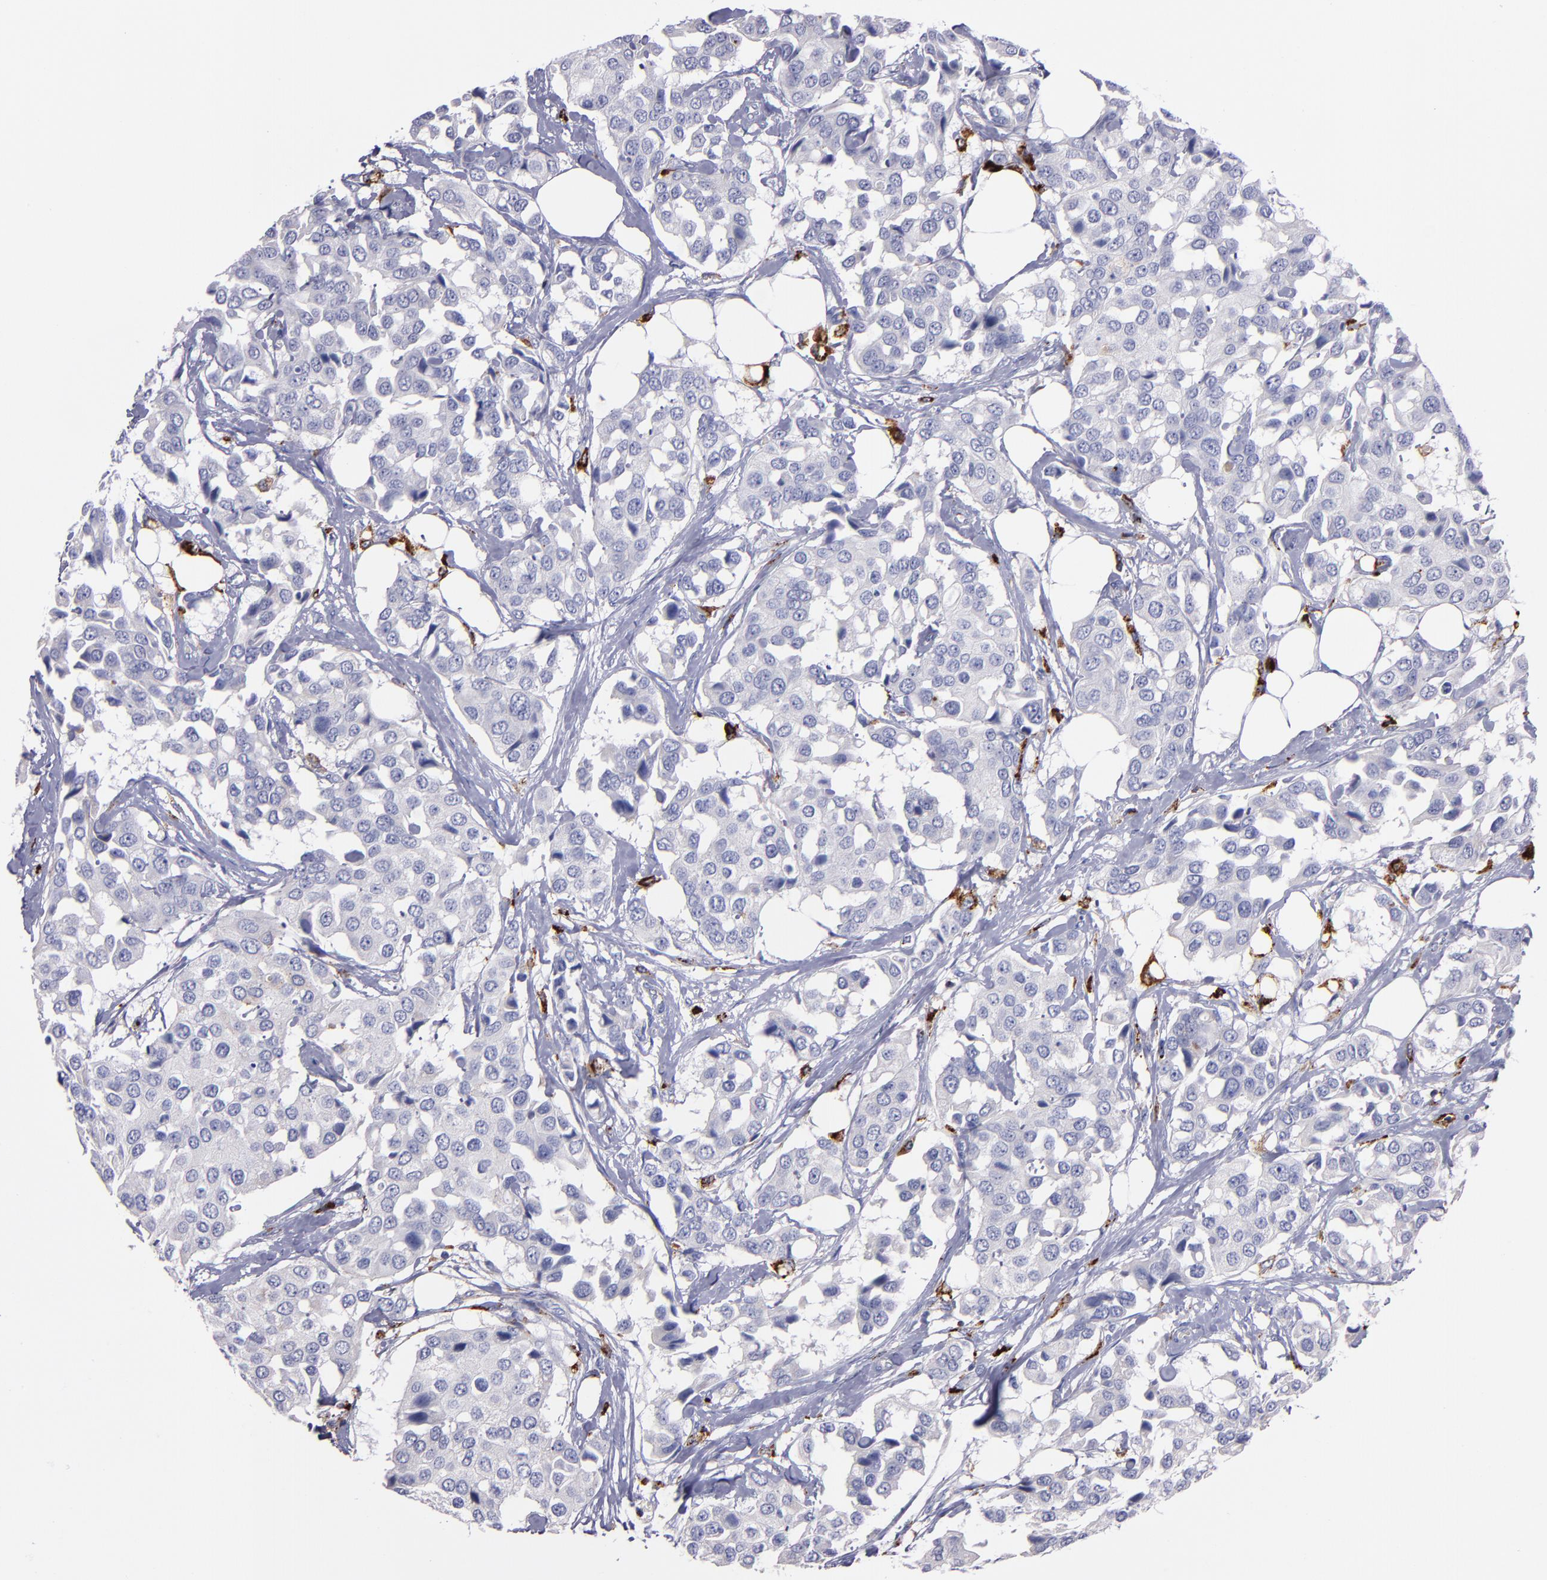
{"staining": {"intensity": "negative", "quantity": "none", "location": "none"}, "tissue": "breast cancer", "cell_type": "Tumor cells", "image_type": "cancer", "snomed": [{"axis": "morphology", "description": "Duct carcinoma"}, {"axis": "topography", "description": "Breast"}], "caption": "This micrograph is of breast invasive ductal carcinoma stained with immunohistochemistry to label a protein in brown with the nuclei are counter-stained blue. There is no staining in tumor cells. (DAB immunohistochemistry (IHC) with hematoxylin counter stain).", "gene": "CTSS", "patient": {"sex": "female", "age": 80}}